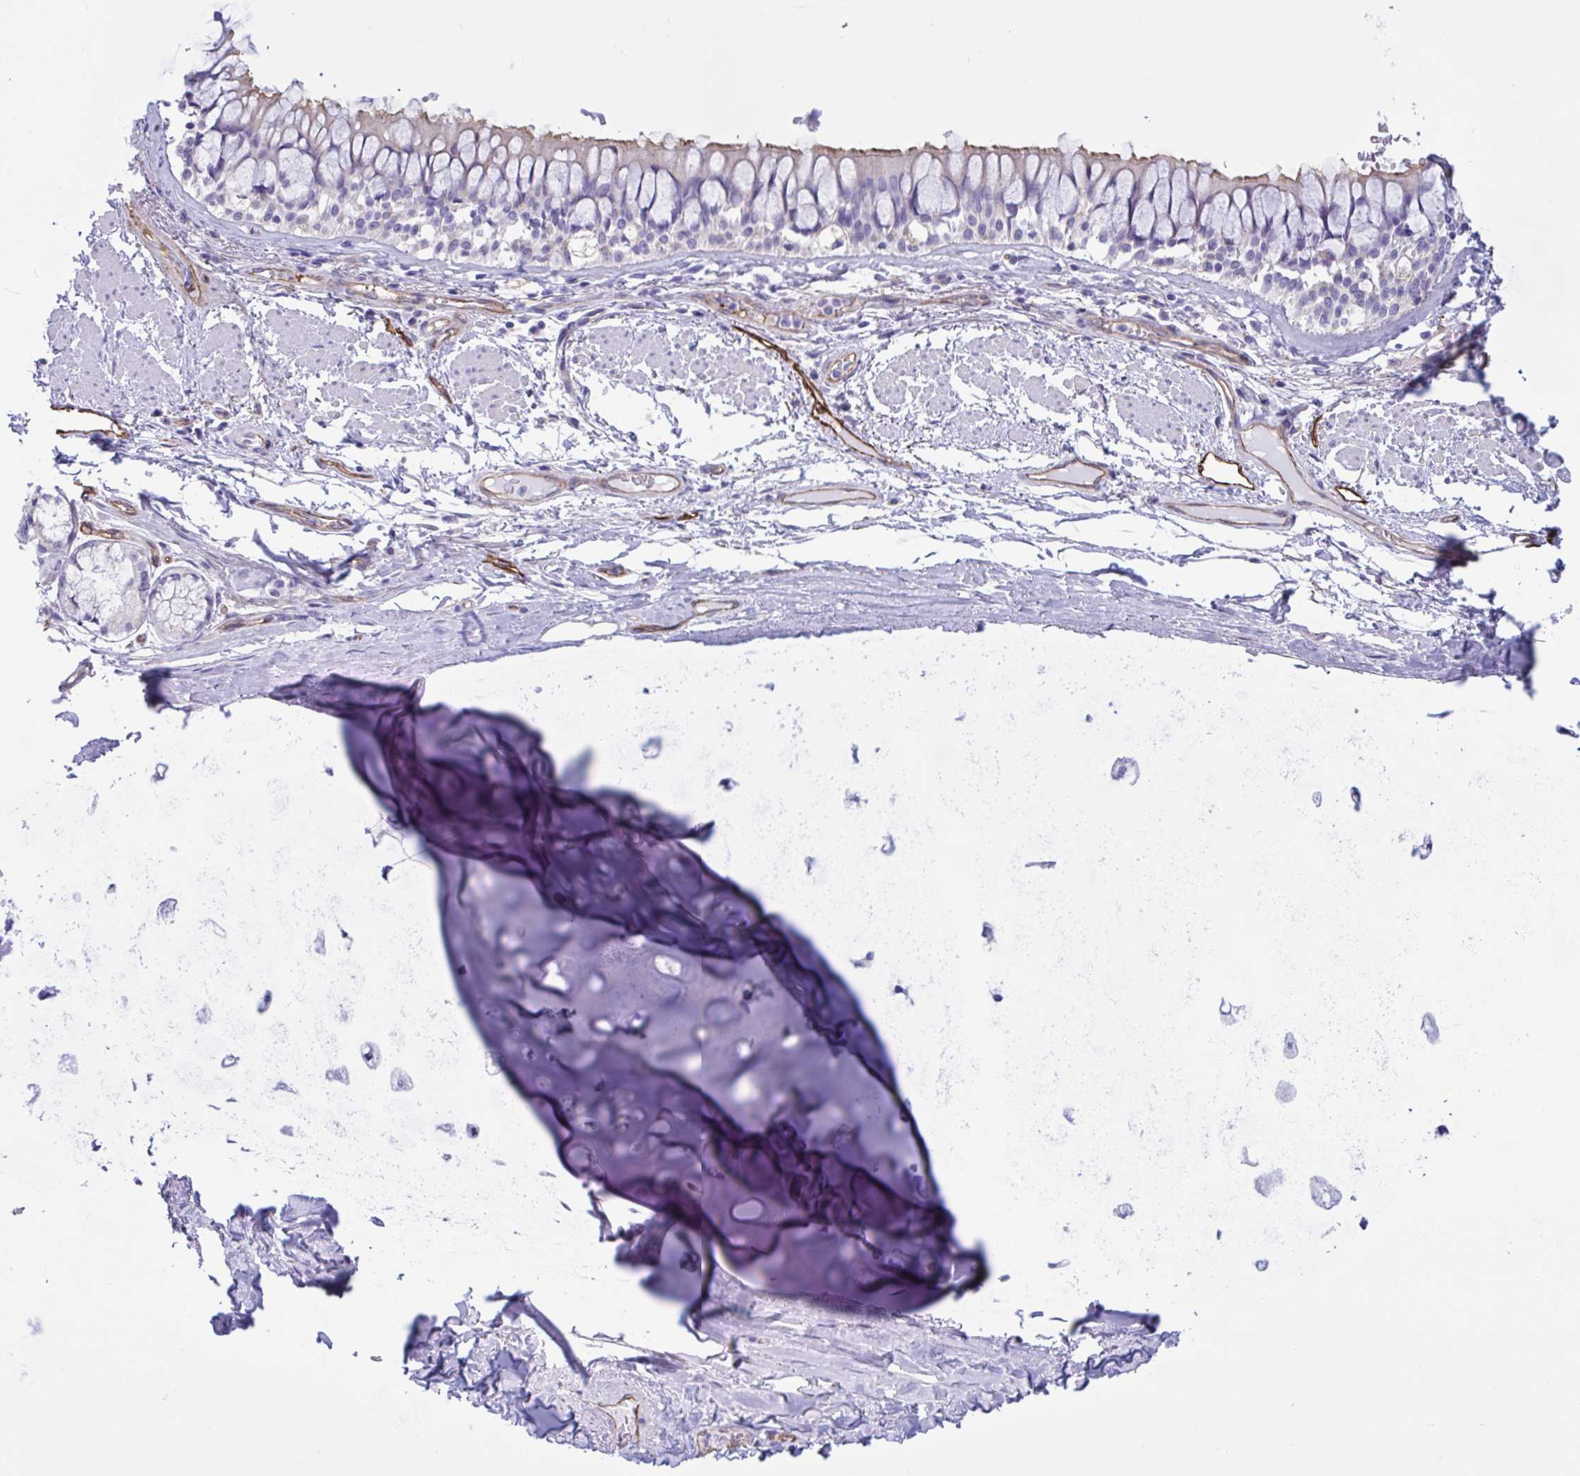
{"staining": {"intensity": "negative", "quantity": "none", "location": "none"}, "tissue": "adipose tissue", "cell_type": "Adipocytes", "image_type": "normal", "snomed": [{"axis": "morphology", "description": "Normal tissue, NOS"}, {"axis": "topography", "description": "Cartilage tissue"}, {"axis": "topography", "description": "Bronchus"}], "caption": "Immunohistochemistry (IHC) of normal adipose tissue shows no staining in adipocytes.", "gene": "RPL22L1", "patient": {"sex": "male", "age": 64}}